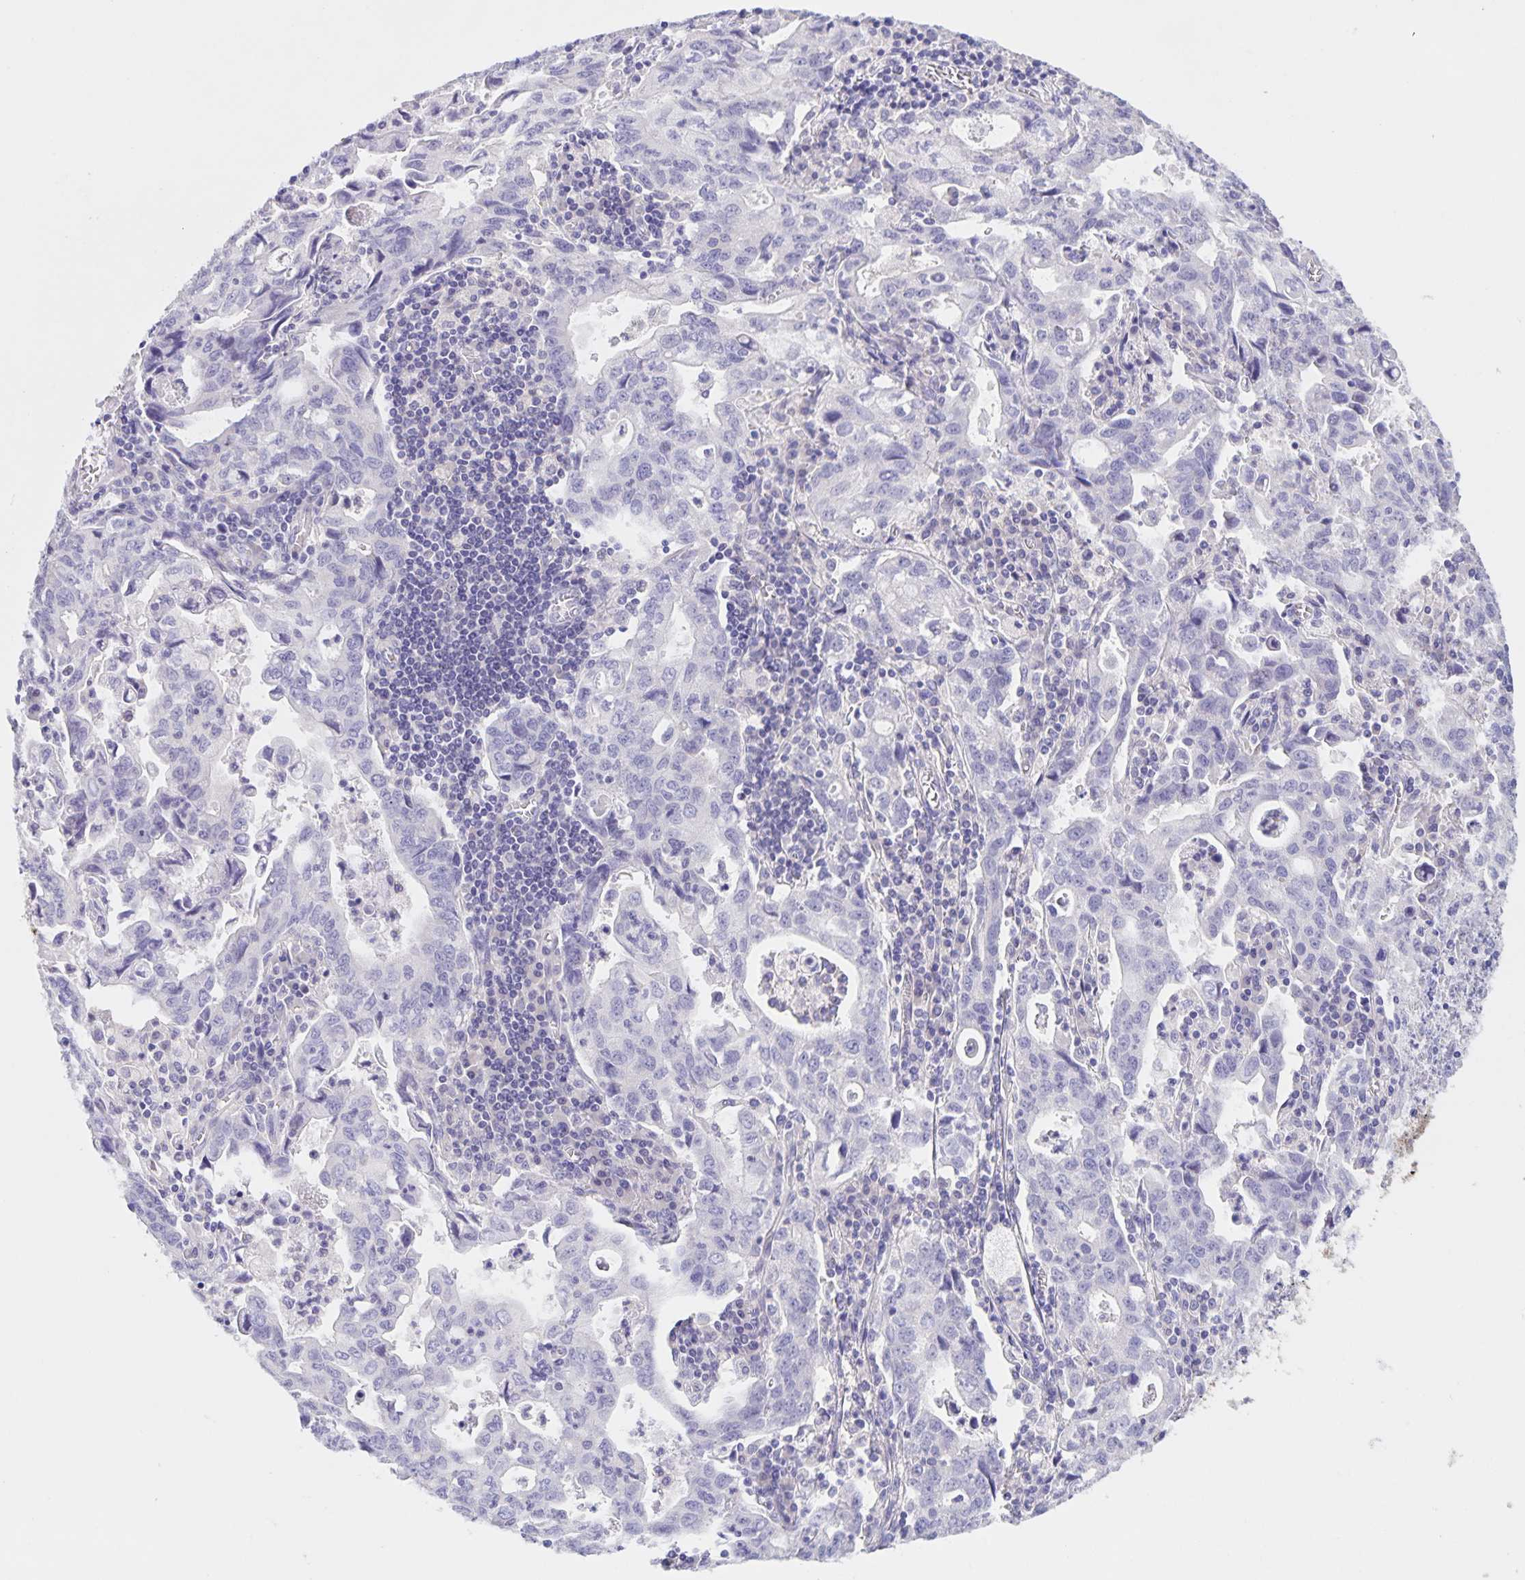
{"staining": {"intensity": "negative", "quantity": "none", "location": "none"}, "tissue": "stomach cancer", "cell_type": "Tumor cells", "image_type": "cancer", "snomed": [{"axis": "morphology", "description": "Adenocarcinoma, NOS"}, {"axis": "topography", "description": "Stomach, upper"}], "caption": "Tumor cells are negative for brown protein staining in stomach cancer (adenocarcinoma). (DAB (3,3'-diaminobenzidine) IHC visualized using brightfield microscopy, high magnification).", "gene": "DMGDH", "patient": {"sex": "male", "age": 85}}